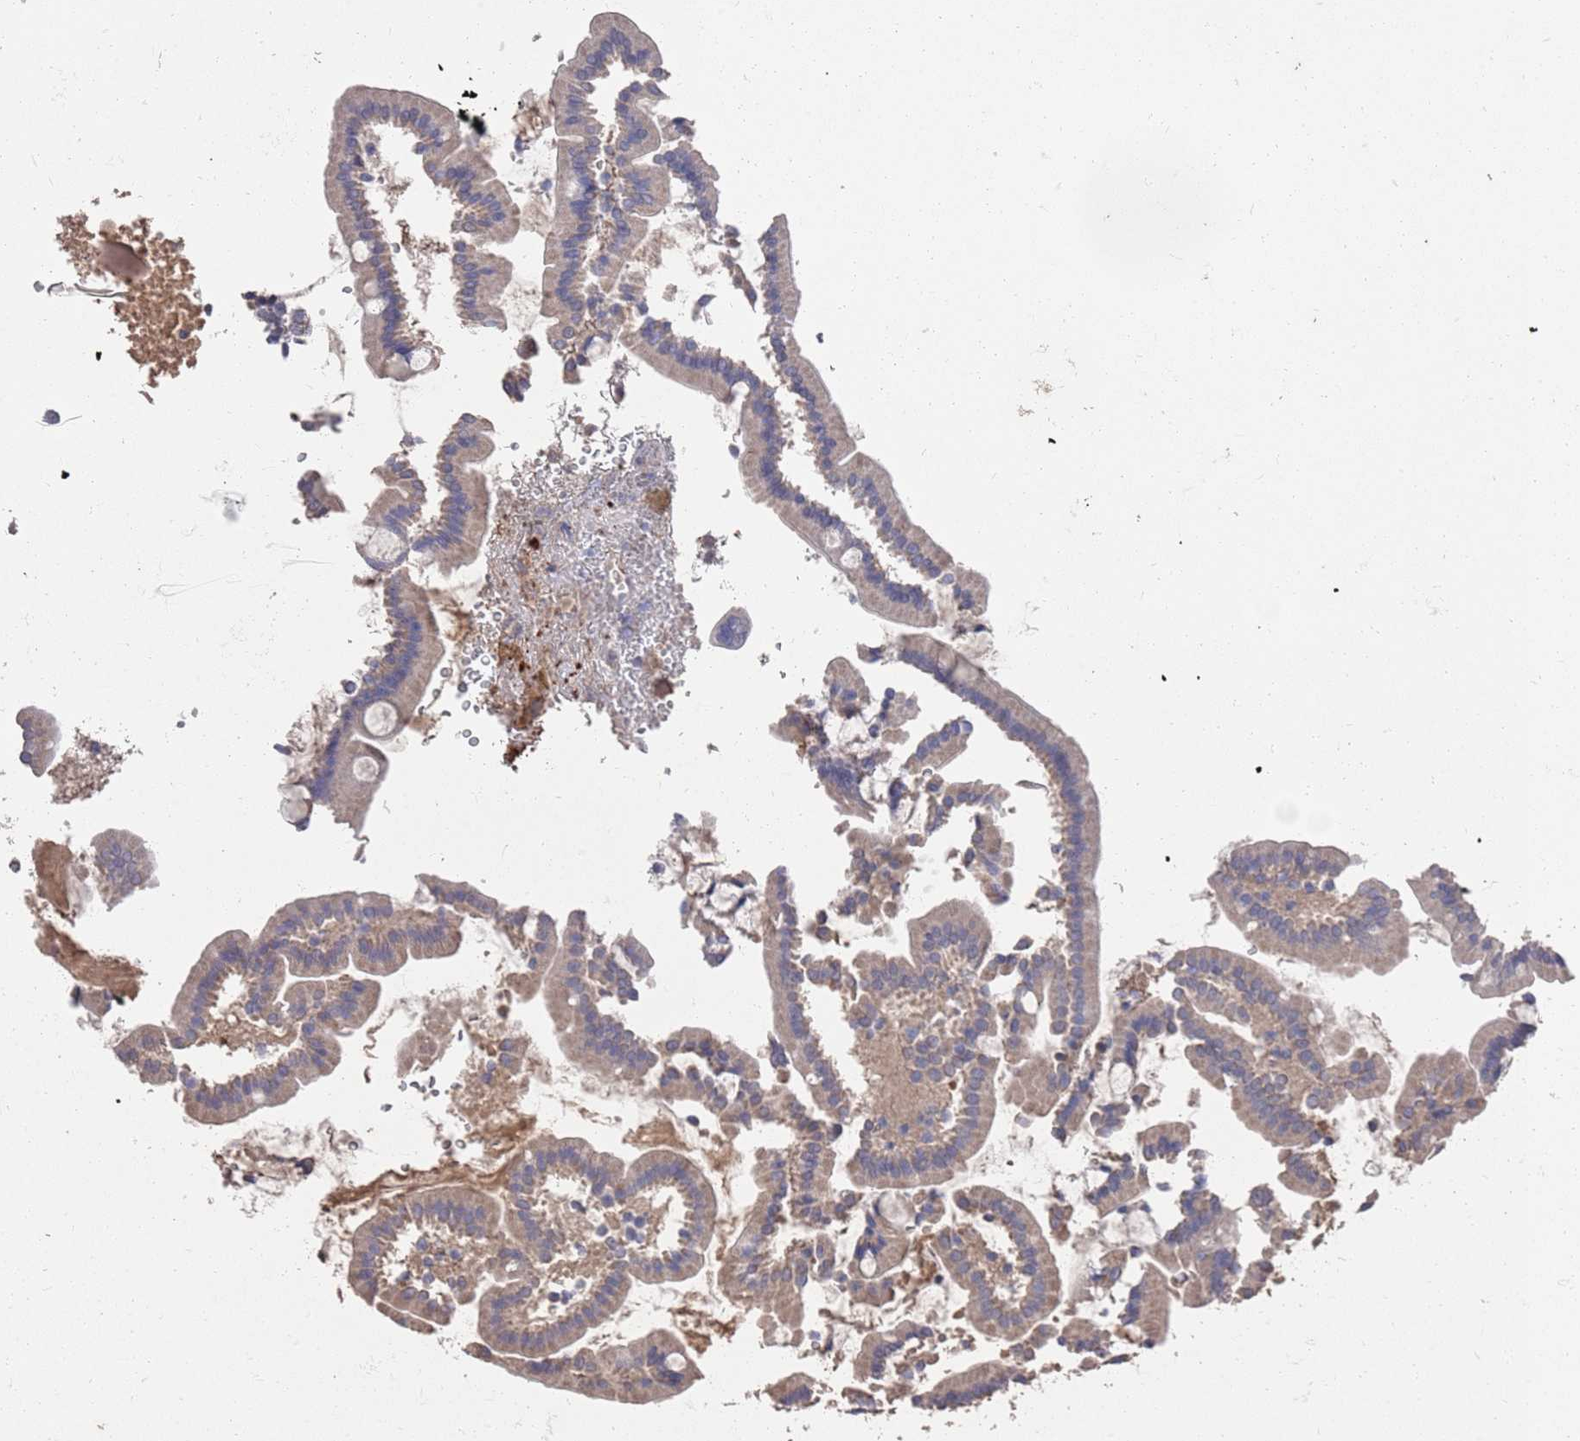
{"staining": {"intensity": "weak", "quantity": "25%-75%", "location": "cytoplasmic/membranous"}, "tissue": "duodenum", "cell_type": "Glandular cells", "image_type": "normal", "snomed": [{"axis": "morphology", "description": "Normal tissue, NOS"}, {"axis": "topography", "description": "Duodenum"}], "caption": "An IHC histopathology image of unremarkable tissue is shown. Protein staining in brown highlights weak cytoplasmic/membranous positivity in duodenum within glandular cells. The protein is stained brown, and the nuclei are stained in blue (DAB (3,3'-diaminobenzidine) IHC with brightfield microscopy, high magnification).", "gene": "BTBD18", "patient": {"sex": "male", "age": 55}}